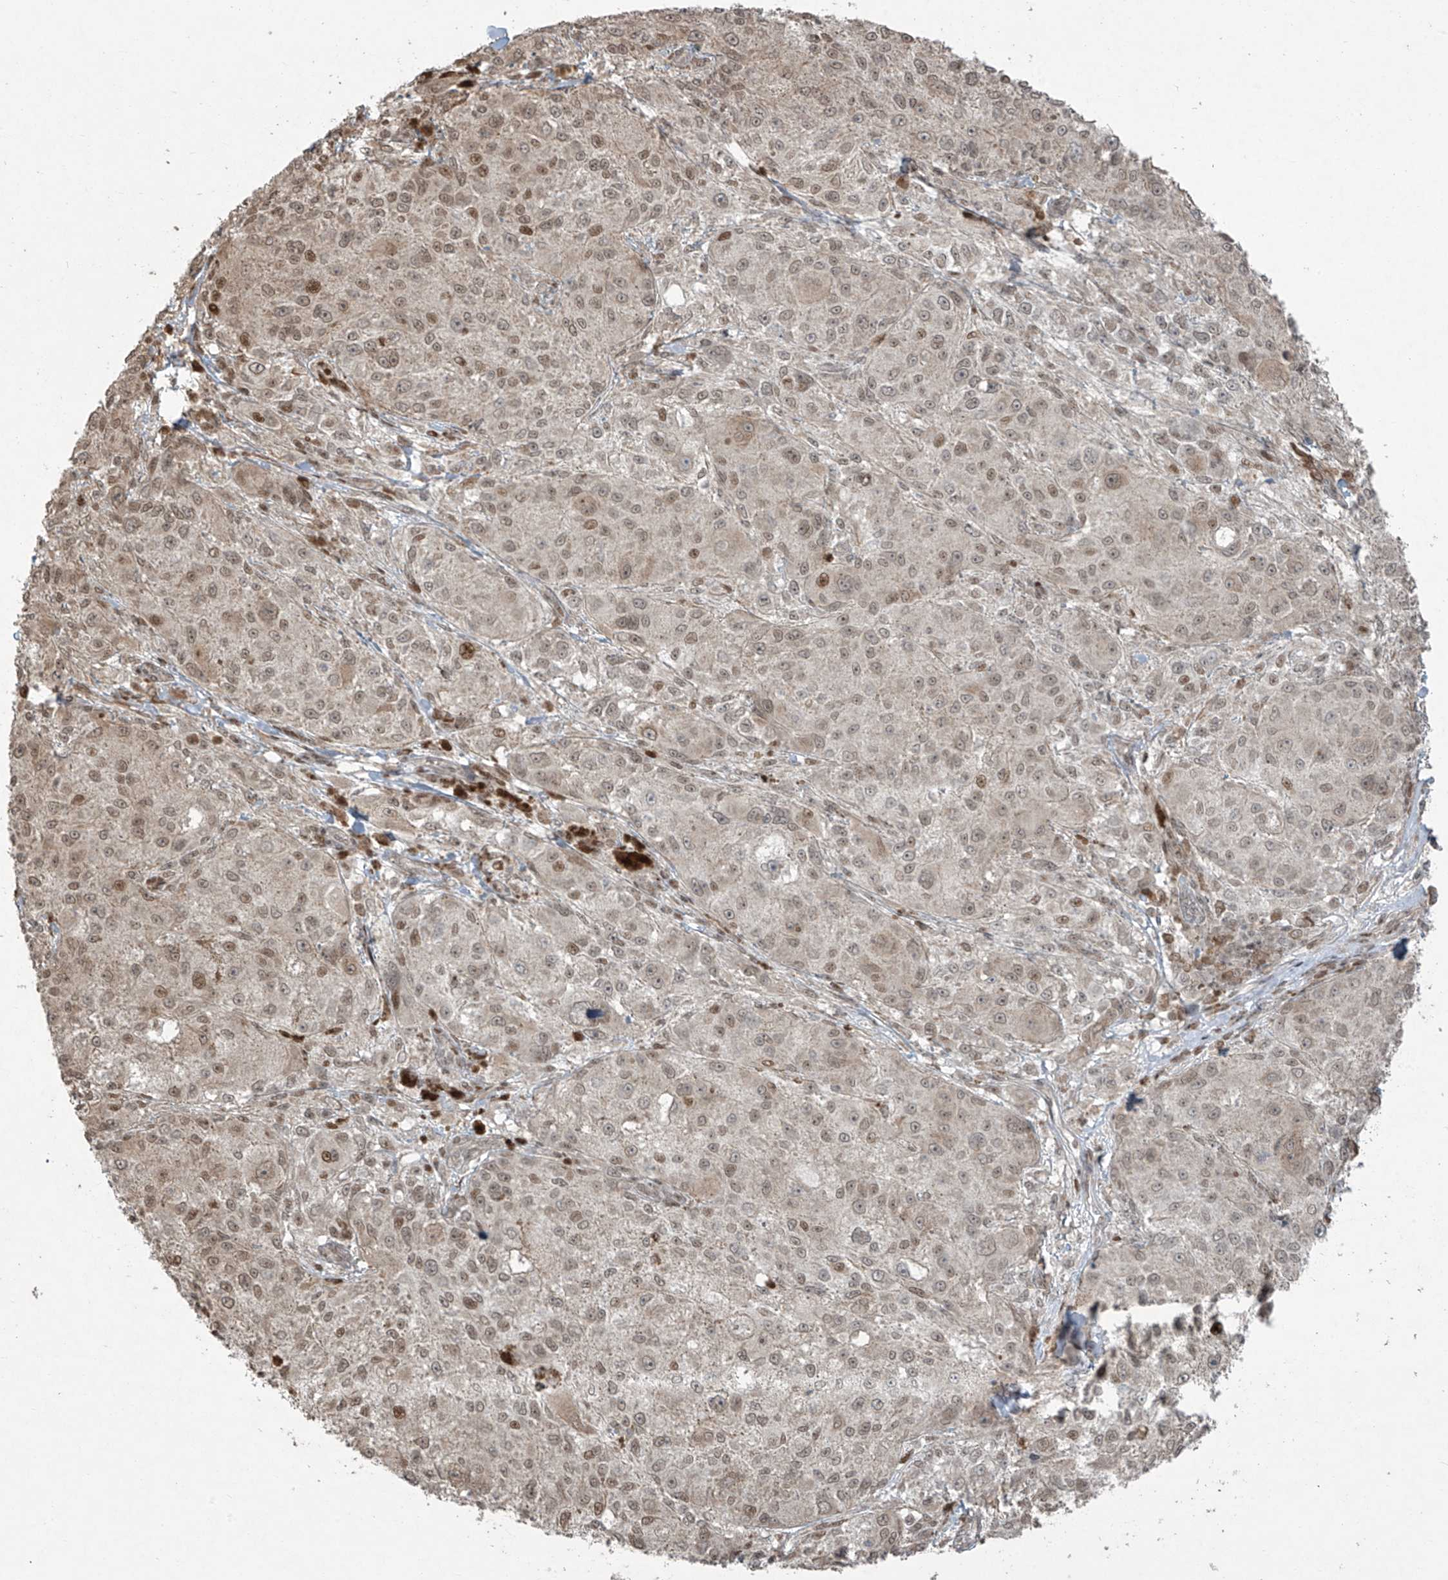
{"staining": {"intensity": "moderate", "quantity": "25%-75%", "location": "nuclear"}, "tissue": "melanoma", "cell_type": "Tumor cells", "image_type": "cancer", "snomed": [{"axis": "morphology", "description": "Necrosis, NOS"}, {"axis": "morphology", "description": "Malignant melanoma, NOS"}, {"axis": "topography", "description": "Skin"}], "caption": "Melanoma stained with a protein marker exhibits moderate staining in tumor cells.", "gene": "TTC22", "patient": {"sex": "female", "age": 87}}